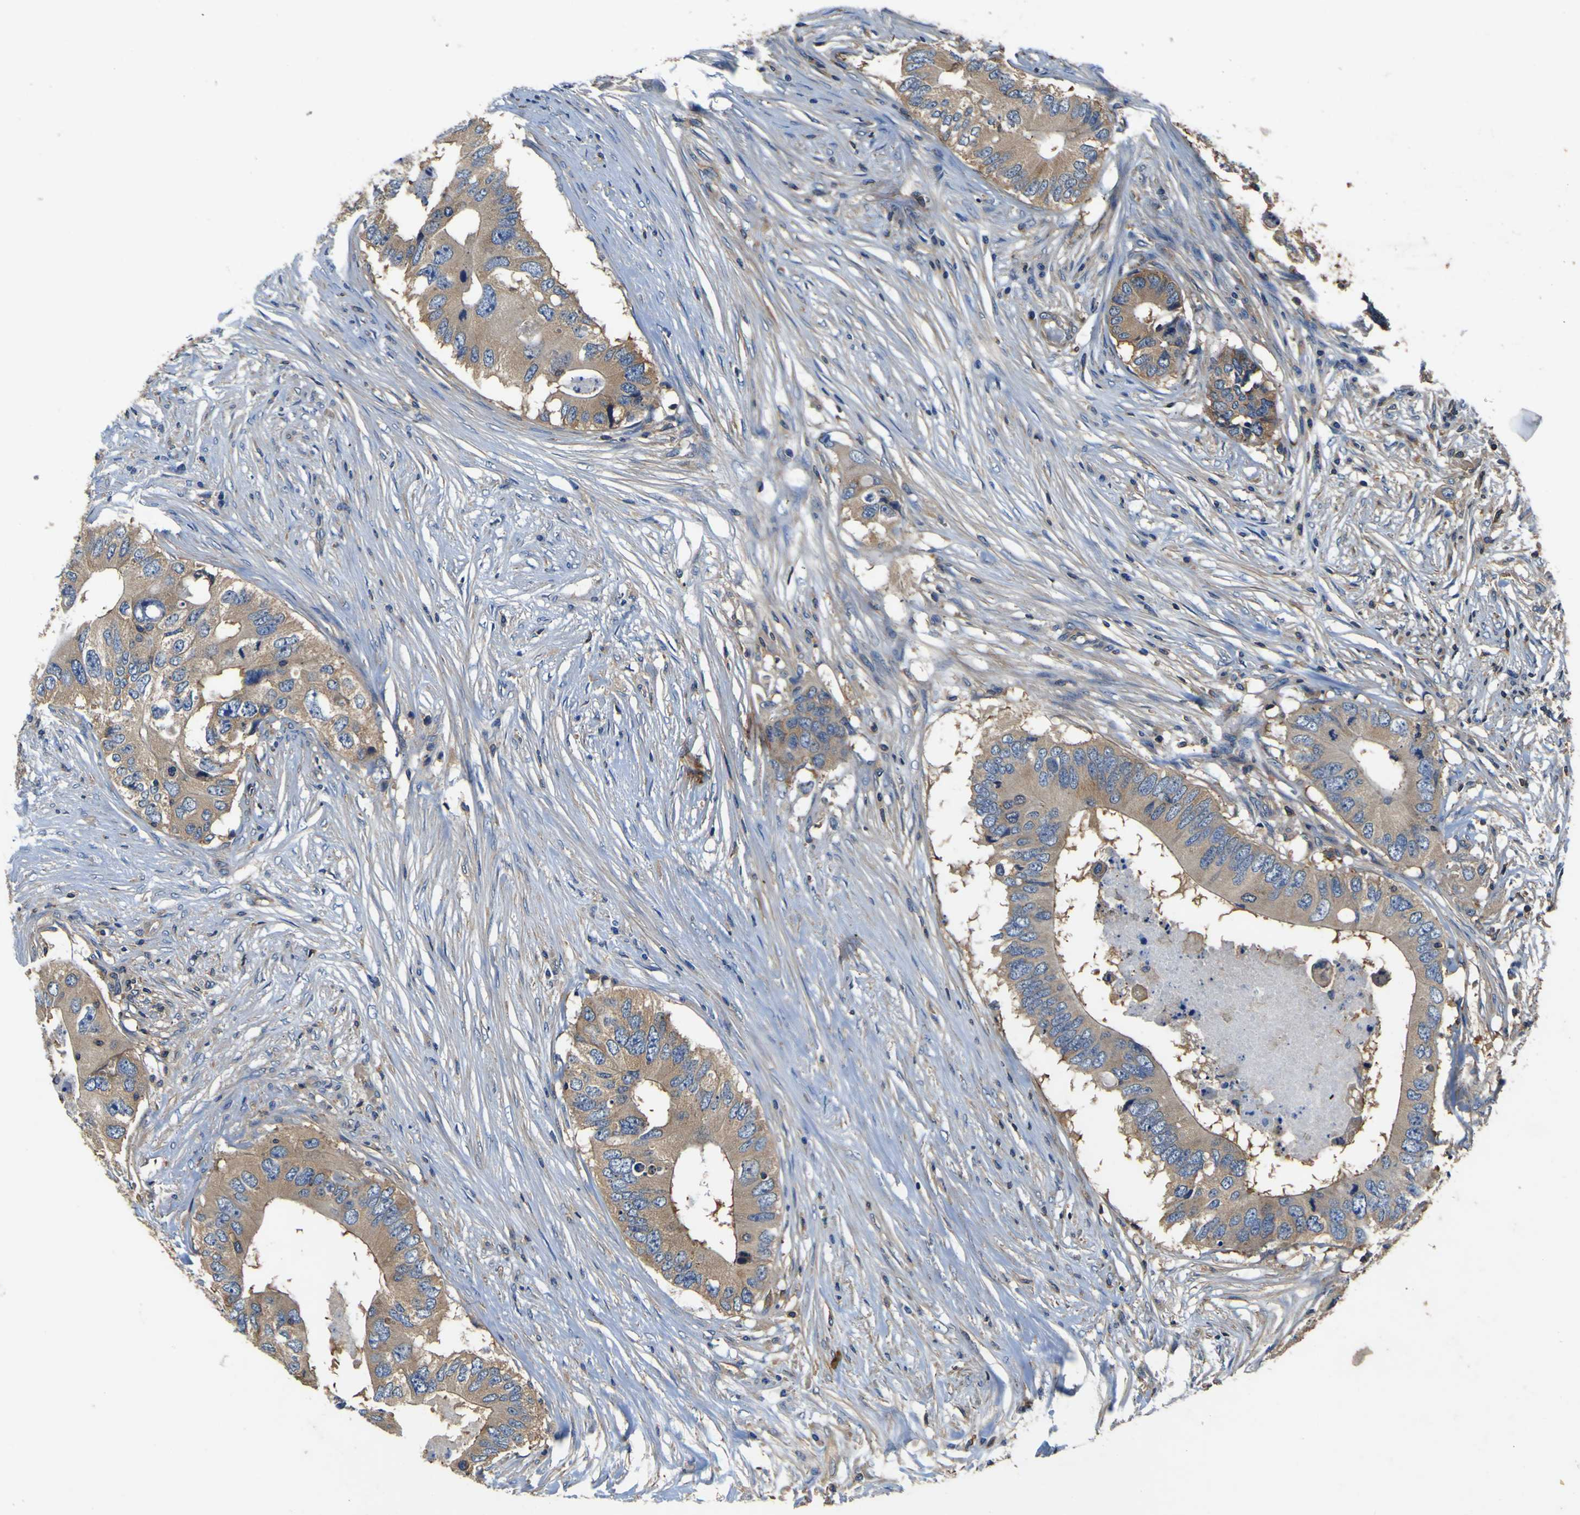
{"staining": {"intensity": "weak", "quantity": ">75%", "location": "cytoplasmic/membranous"}, "tissue": "colorectal cancer", "cell_type": "Tumor cells", "image_type": "cancer", "snomed": [{"axis": "morphology", "description": "Adenocarcinoma, NOS"}, {"axis": "topography", "description": "Colon"}], "caption": "Protein staining reveals weak cytoplasmic/membranous staining in about >75% of tumor cells in colorectal adenocarcinoma. (IHC, brightfield microscopy, high magnification).", "gene": "CNR2", "patient": {"sex": "male", "age": 71}}